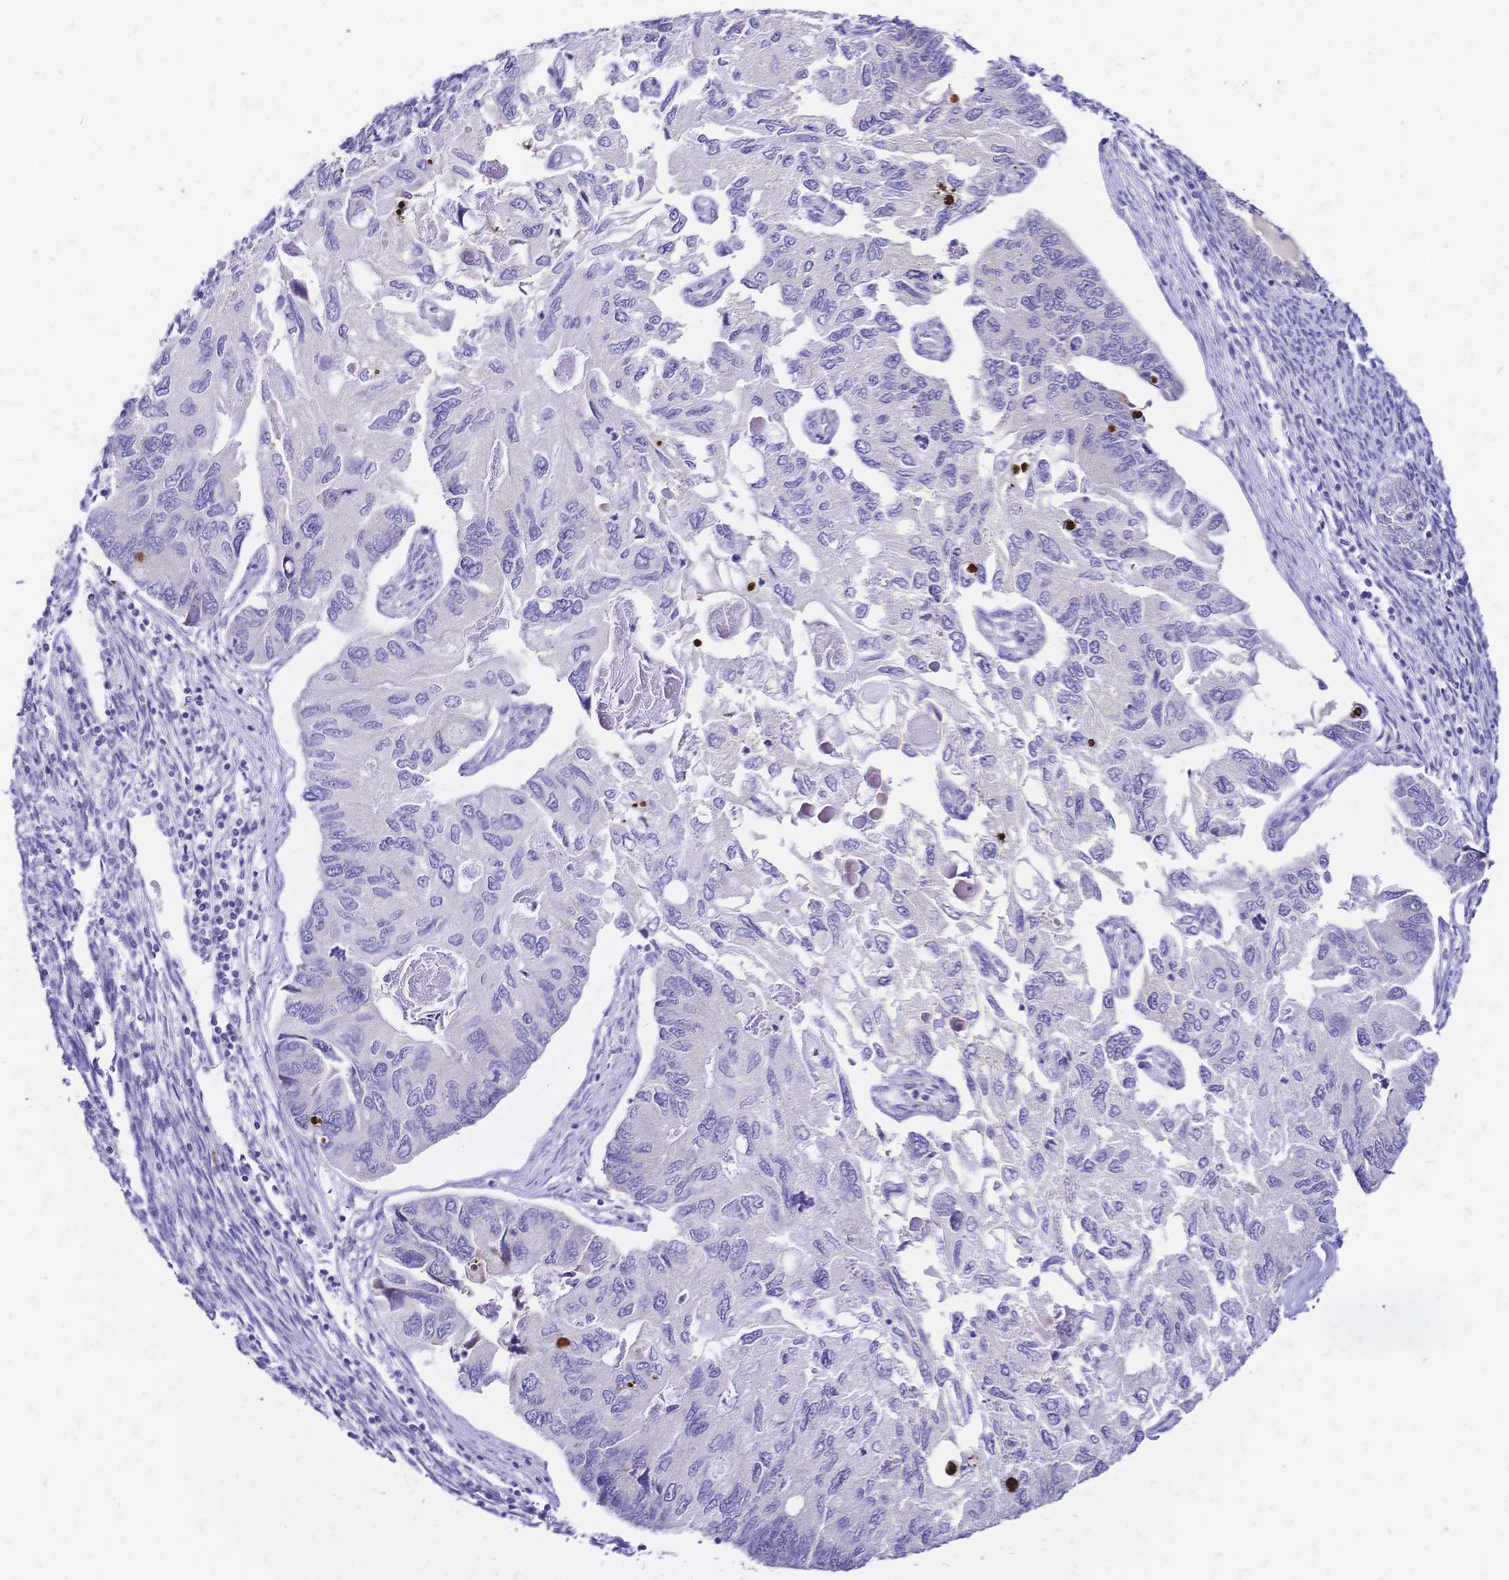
{"staining": {"intensity": "negative", "quantity": "none", "location": "none"}, "tissue": "endometrial cancer", "cell_type": "Tumor cells", "image_type": "cancer", "snomed": [{"axis": "morphology", "description": "Carcinoma, NOS"}, {"axis": "topography", "description": "Uterus"}], "caption": "Immunohistochemistry of endometrial carcinoma shows no positivity in tumor cells. Brightfield microscopy of immunohistochemistry (IHC) stained with DAB (brown) and hematoxylin (blue), captured at high magnification.", "gene": "GRB7", "patient": {"sex": "female", "age": 76}}